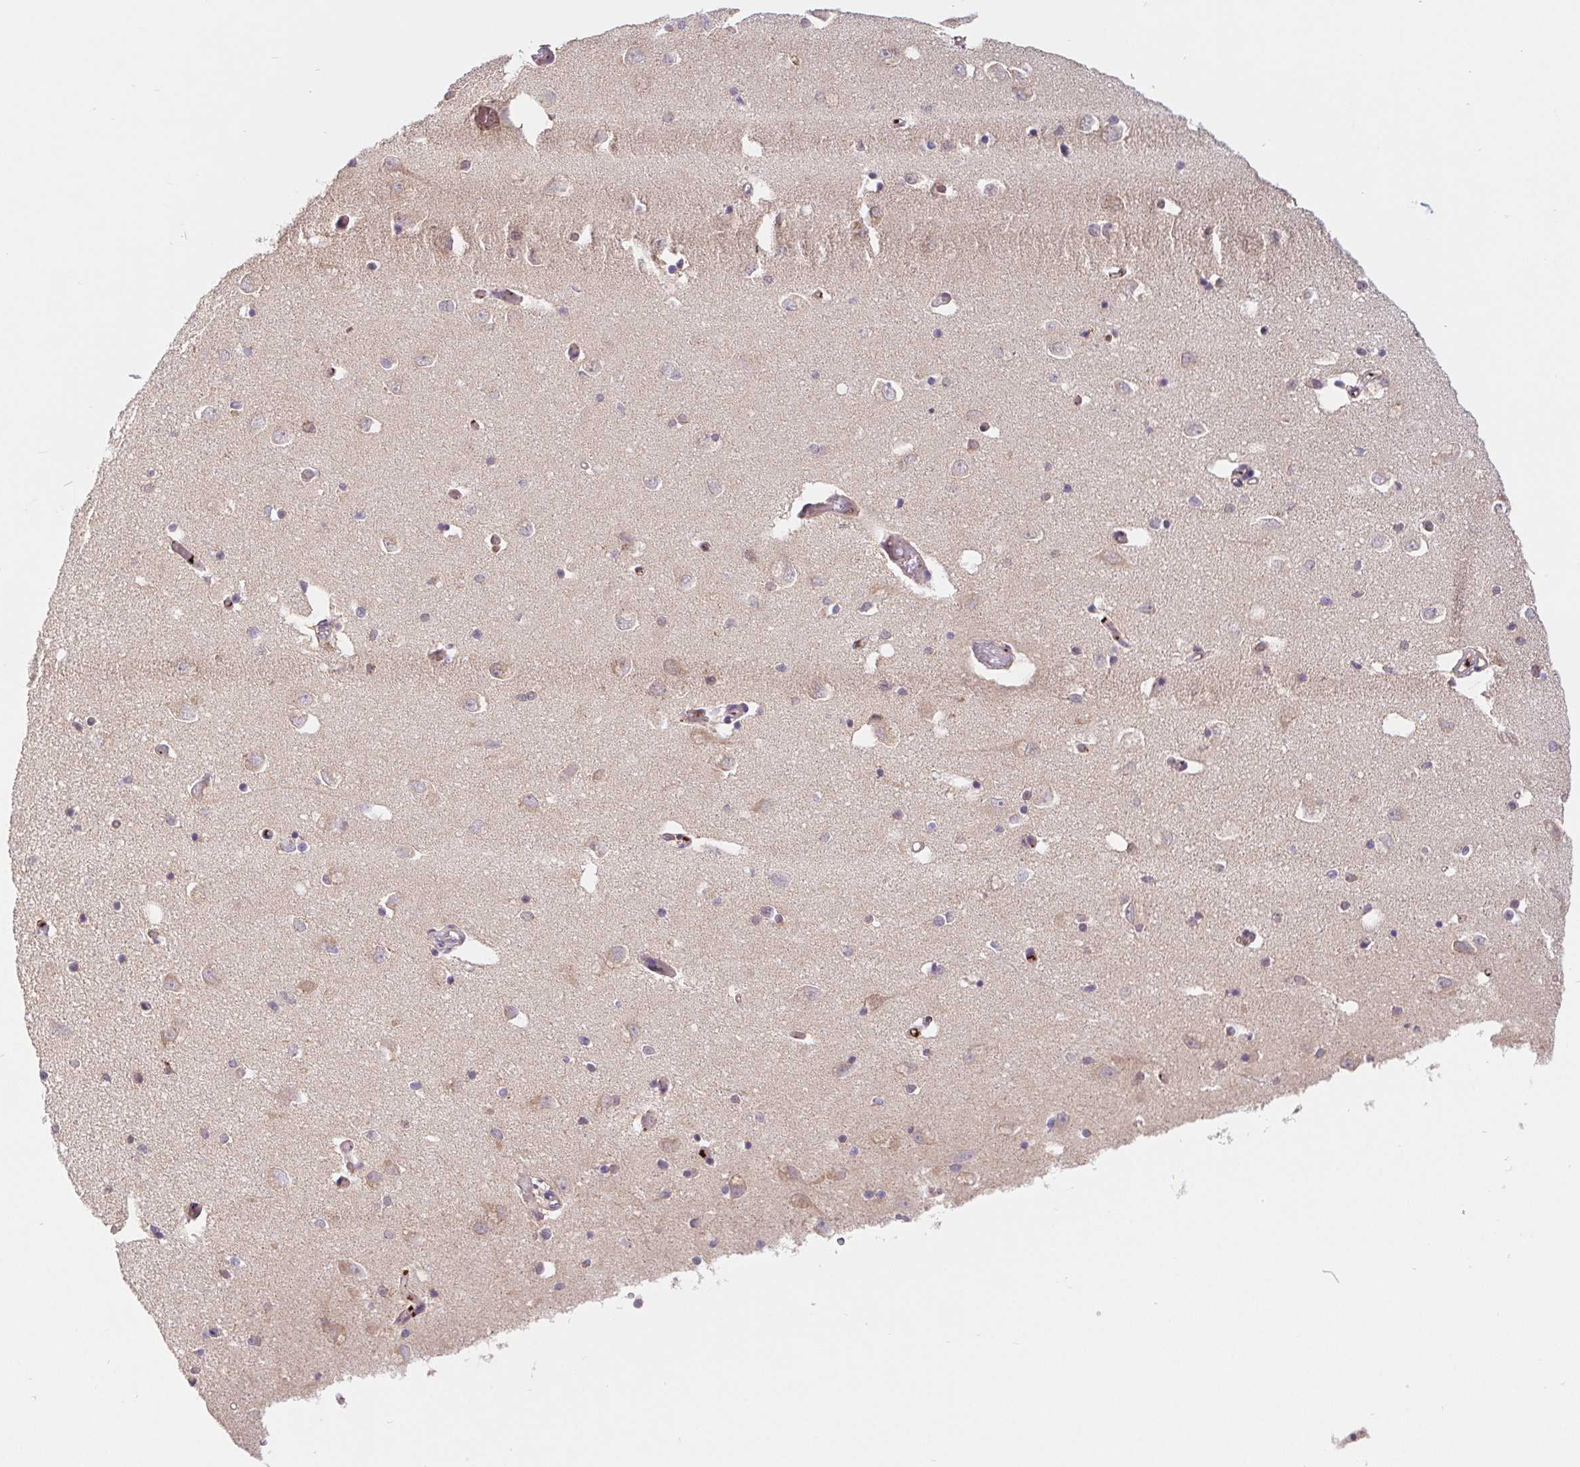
{"staining": {"intensity": "weak", "quantity": "<25%", "location": "cytoplasmic/membranous"}, "tissue": "caudate", "cell_type": "Glial cells", "image_type": "normal", "snomed": [{"axis": "morphology", "description": "Normal tissue, NOS"}, {"axis": "topography", "description": "Lateral ventricle wall"}, {"axis": "topography", "description": "Hippocampus"}], "caption": "Immunohistochemistry micrograph of benign caudate: caudate stained with DAB (3,3'-diaminobenzidine) displays no significant protein expression in glial cells.", "gene": "EMC6", "patient": {"sex": "female", "age": 63}}